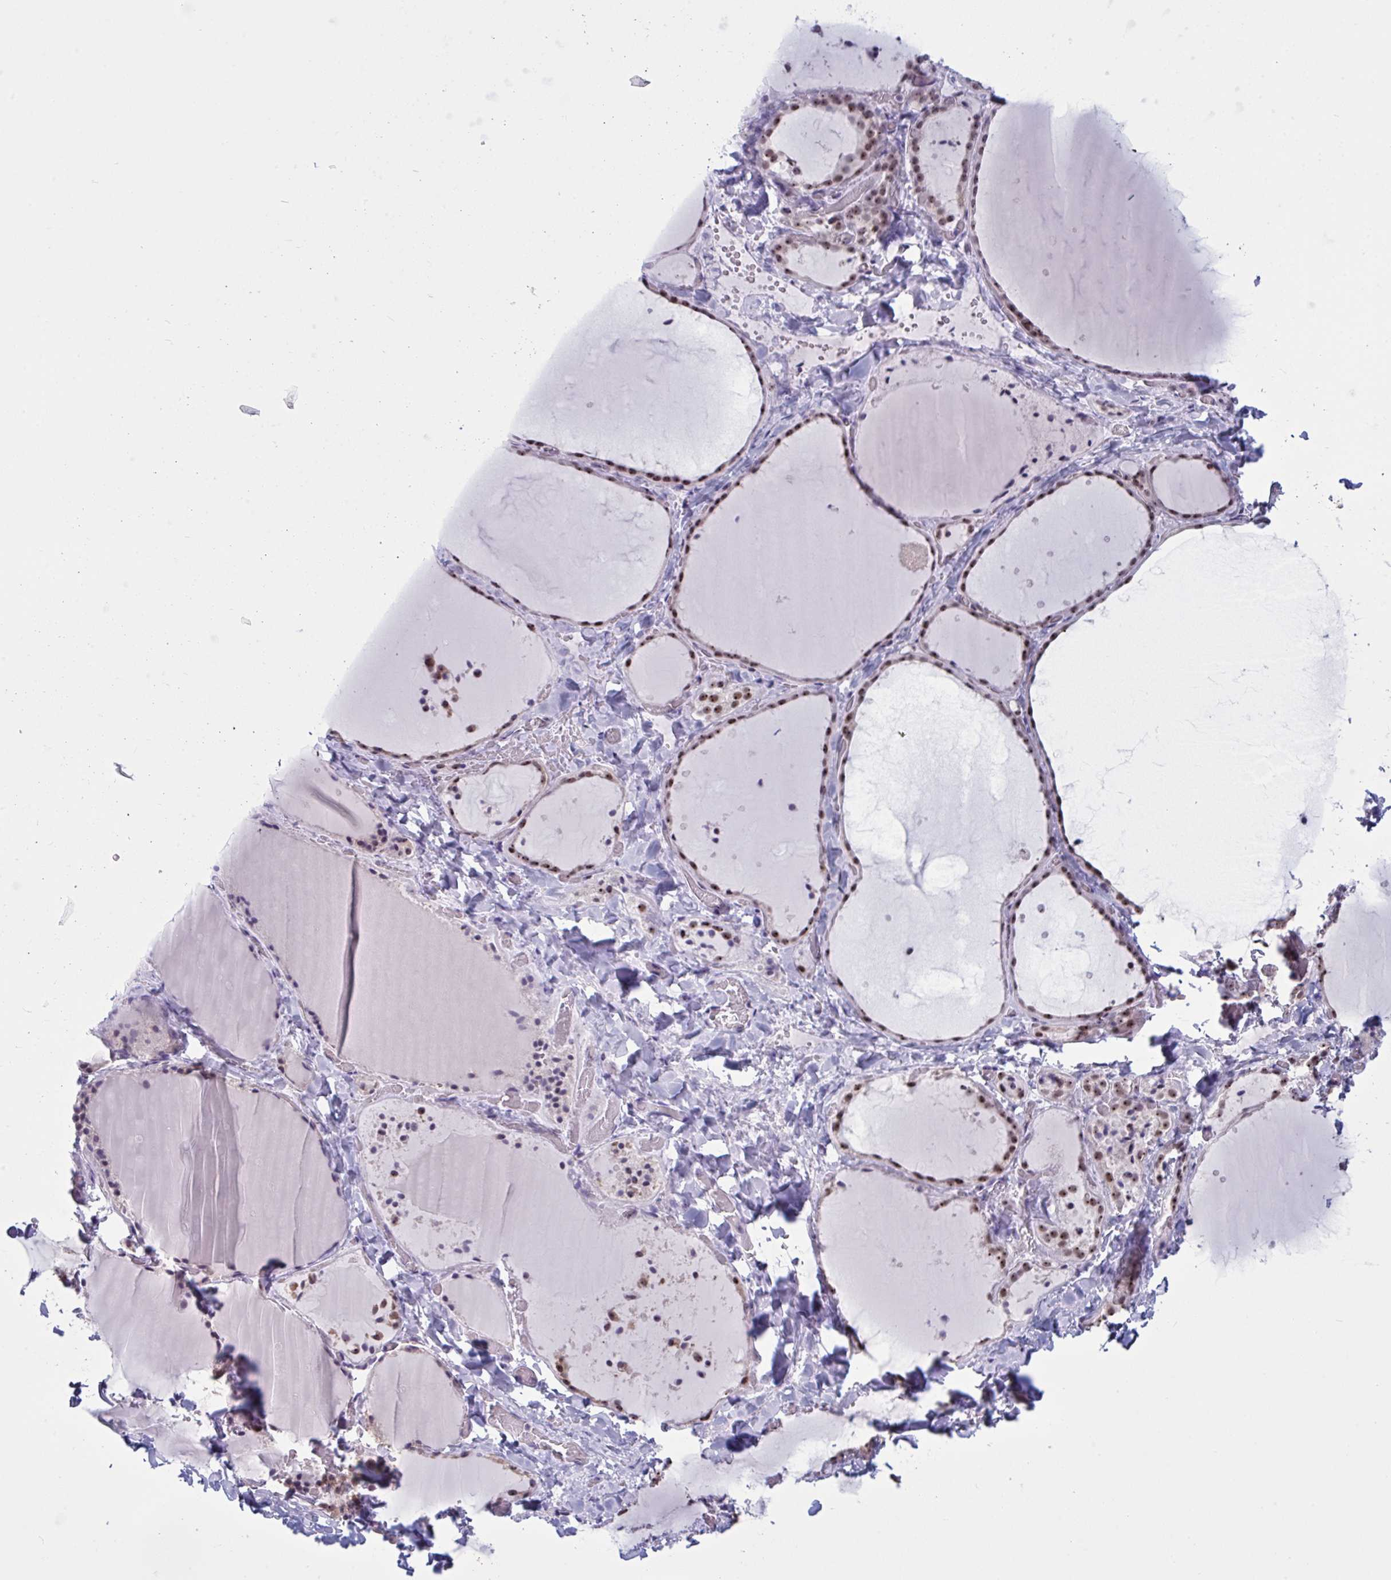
{"staining": {"intensity": "moderate", "quantity": ">75%", "location": "nuclear"}, "tissue": "thyroid gland", "cell_type": "Glandular cells", "image_type": "normal", "snomed": [{"axis": "morphology", "description": "Normal tissue, NOS"}, {"axis": "topography", "description": "Thyroid gland"}], "caption": "This histopathology image demonstrates benign thyroid gland stained with IHC to label a protein in brown. The nuclear of glandular cells show moderate positivity for the protein. Nuclei are counter-stained blue.", "gene": "TGM6", "patient": {"sex": "female", "age": 36}}